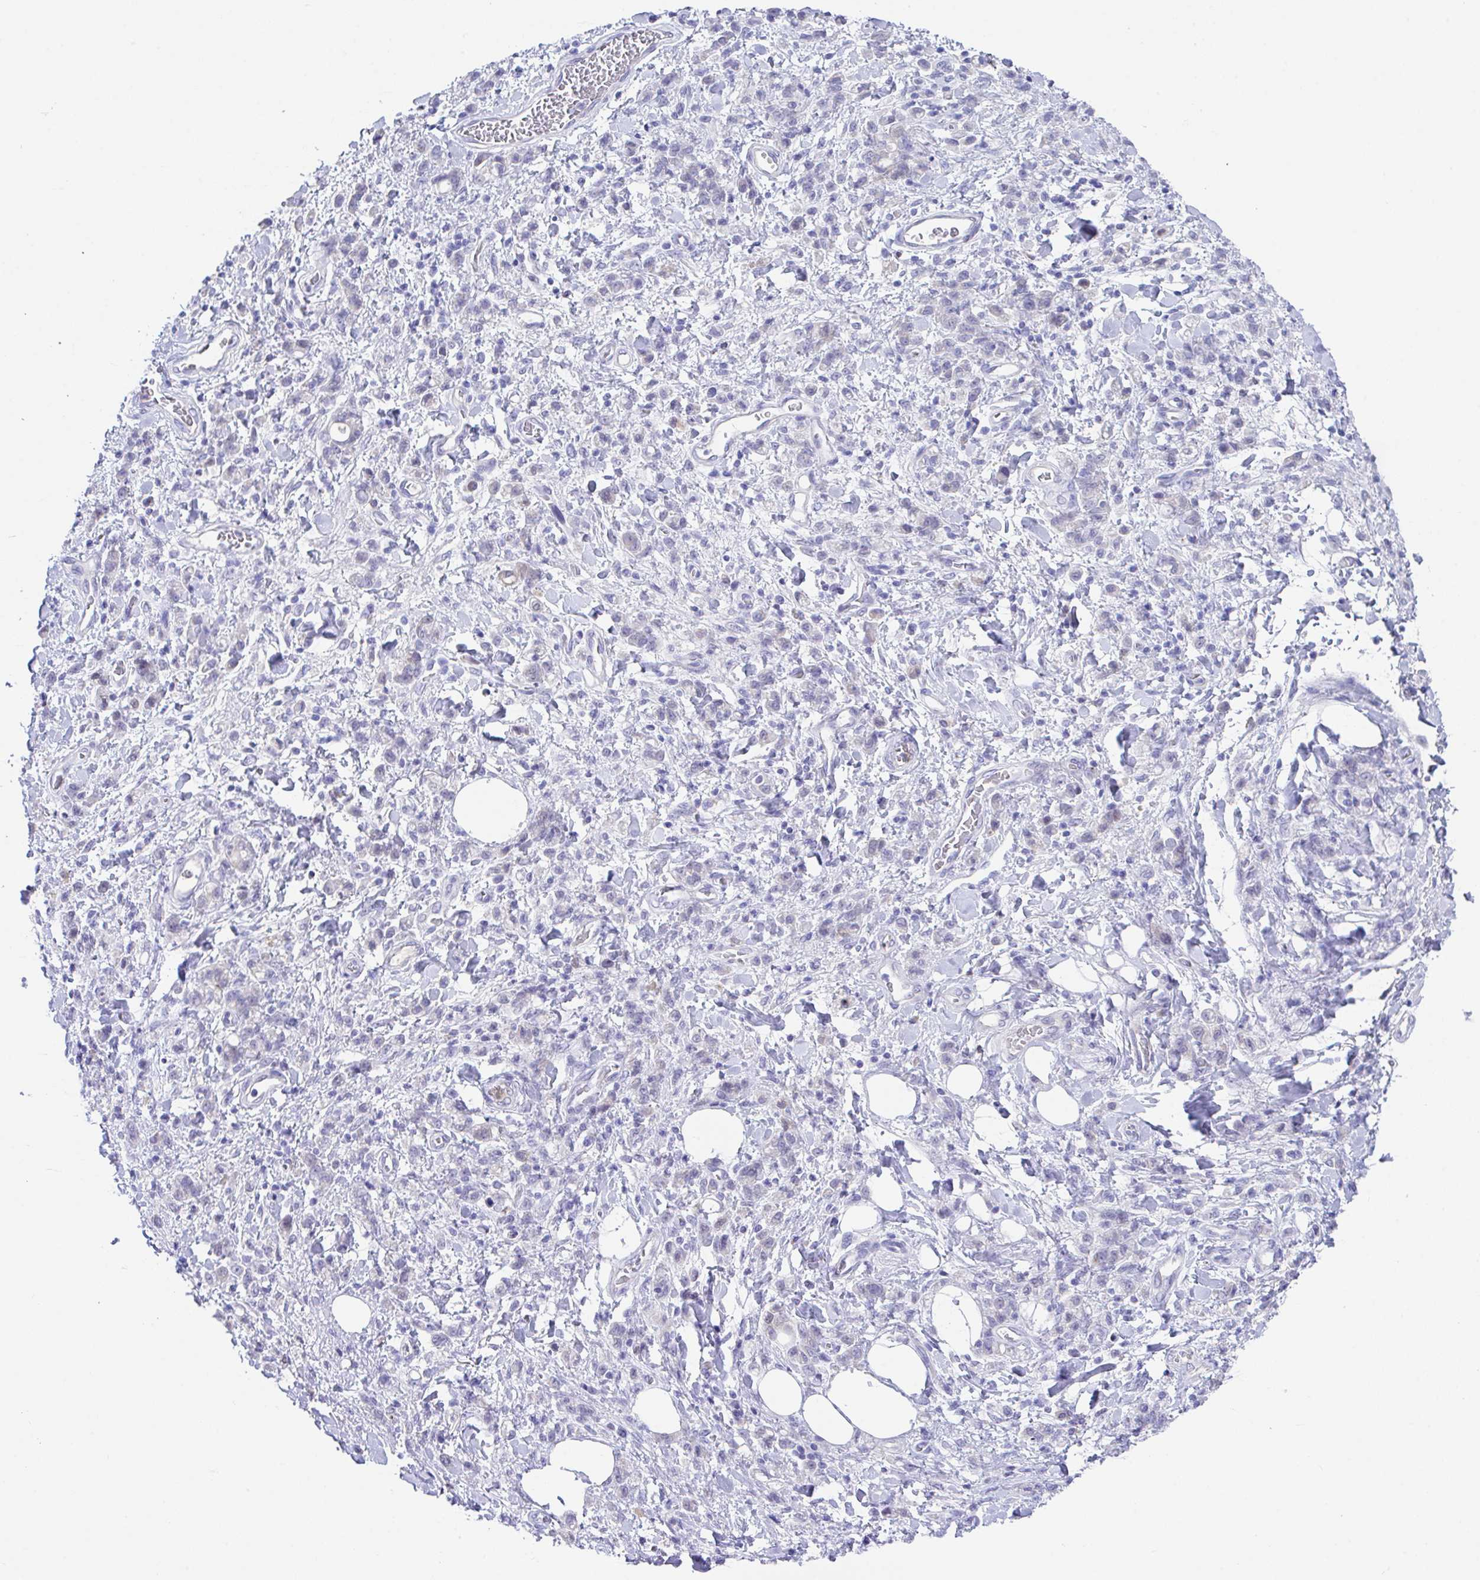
{"staining": {"intensity": "negative", "quantity": "none", "location": "none"}, "tissue": "stomach cancer", "cell_type": "Tumor cells", "image_type": "cancer", "snomed": [{"axis": "morphology", "description": "Adenocarcinoma, NOS"}, {"axis": "topography", "description": "Stomach"}], "caption": "Tumor cells are negative for brown protein staining in stomach cancer.", "gene": "HOXB4", "patient": {"sex": "male", "age": 77}}